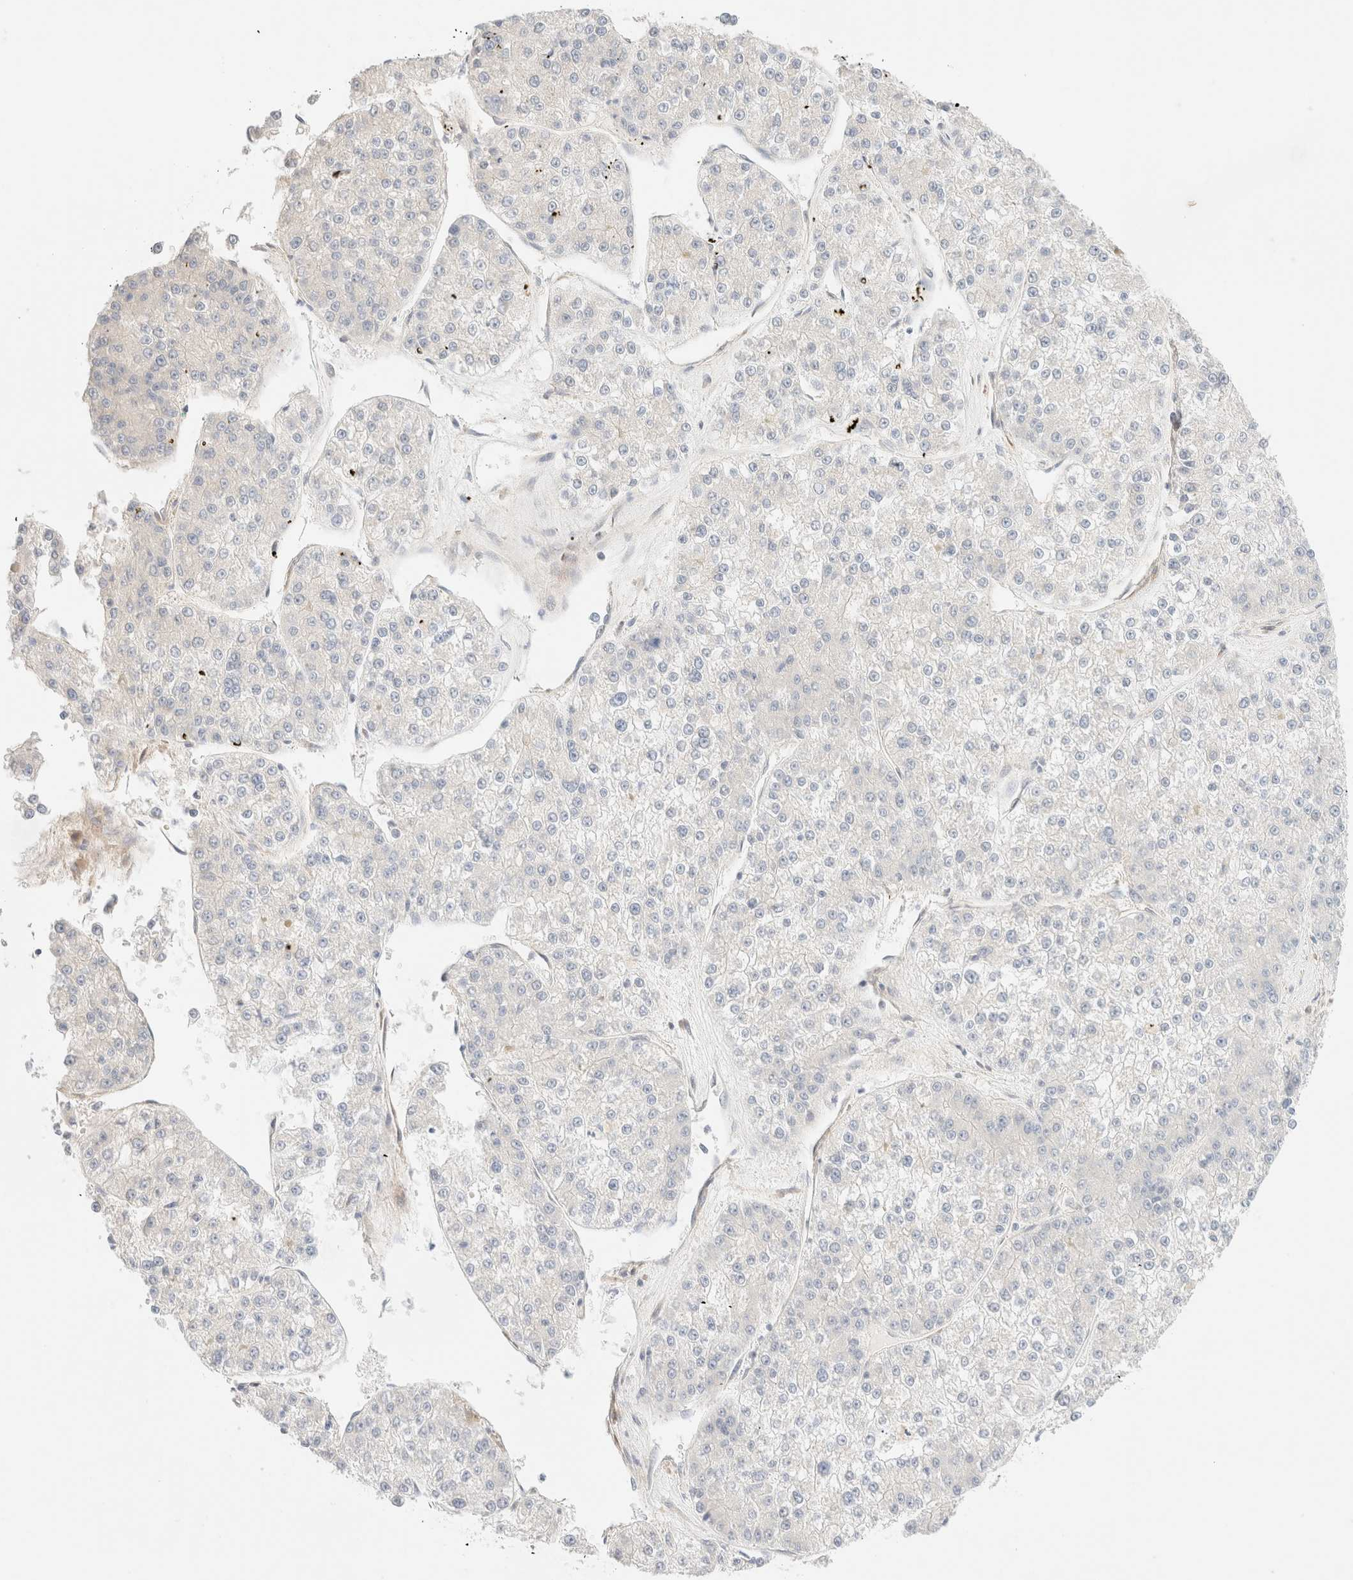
{"staining": {"intensity": "negative", "quantity": "none", "location": "none"}, "tissue": "liver cancer", "cell_type": "Tumor cells", "image_type": "cancer", "snomed": [{"axis": "morphology", "description": "Carcinoma, Hepatocellular, NOS"}, {"axis": "topography", "description": "Liver"}], "caption": "DAB immunohistochemical staining of hepatocellular carcinoma (liver) reveals no significant staining in tumor cells. (Immunohistochemistry (ihc), brightfield microscopy, high magnification).", "gene": "NIBAN2", "patient": {"sex": "female", "age": 73}}